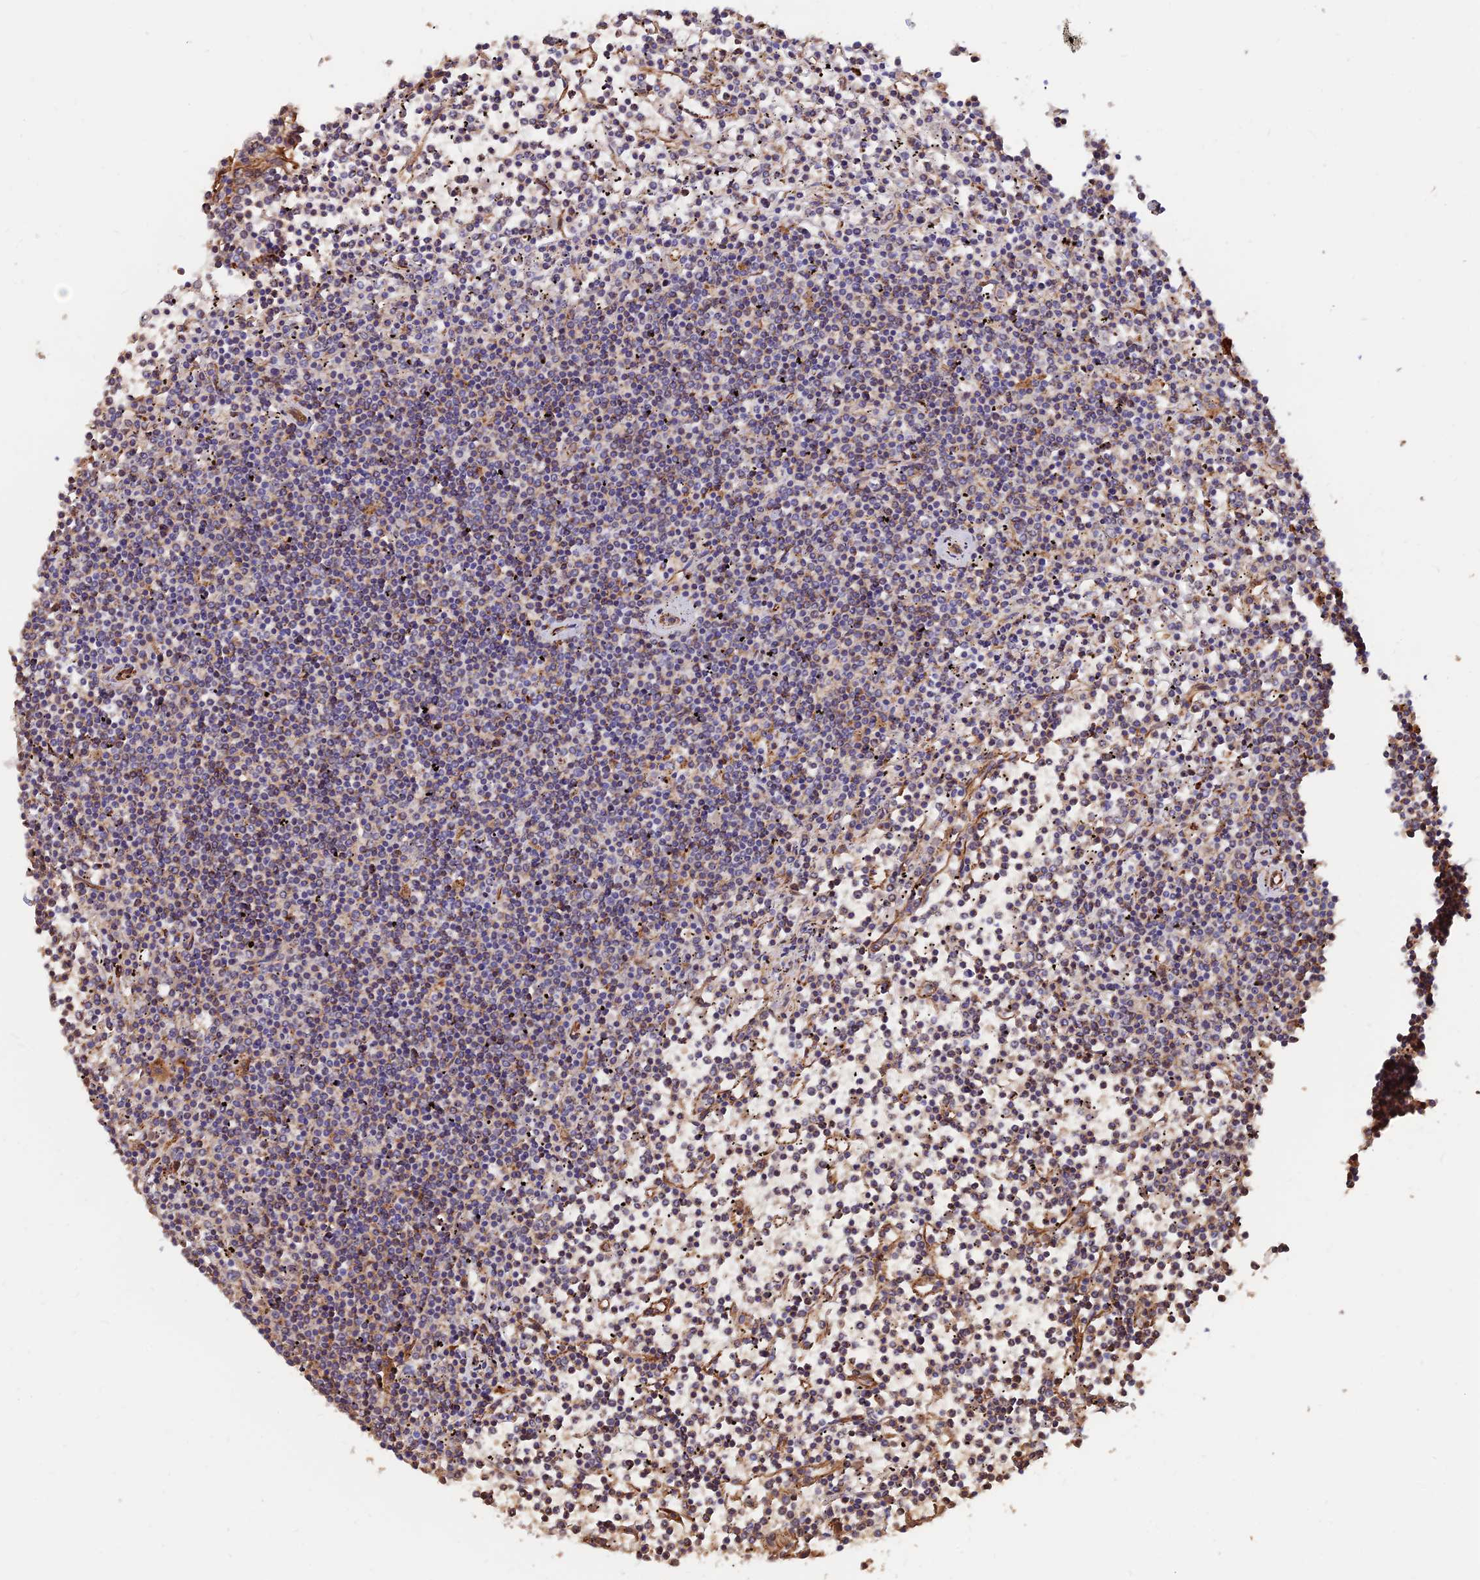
{"staining": {"intensity": "negative", "quantity": "none", "location": "none"}, "tissue": "lymphoma", "cell_type": "Tumor cells", "image_type": "cancer", "snomed": [{"axis": "morphology", "description": "Malignant lymphoma, non-Hodgkin's type, Low grade"}, {"axis": "topography", "description": "Spleen"}], "caption": "Photomicrograph shows no protein expression in tumor cells of malignant lymphoma, non-Hodgkin's type (low-grade) tissue. (DAB immunohistochemistry (IHC) with hematoxylin counter stain).", "gene": "CDK18", "patient": {"sex": "female", "age": 19}}